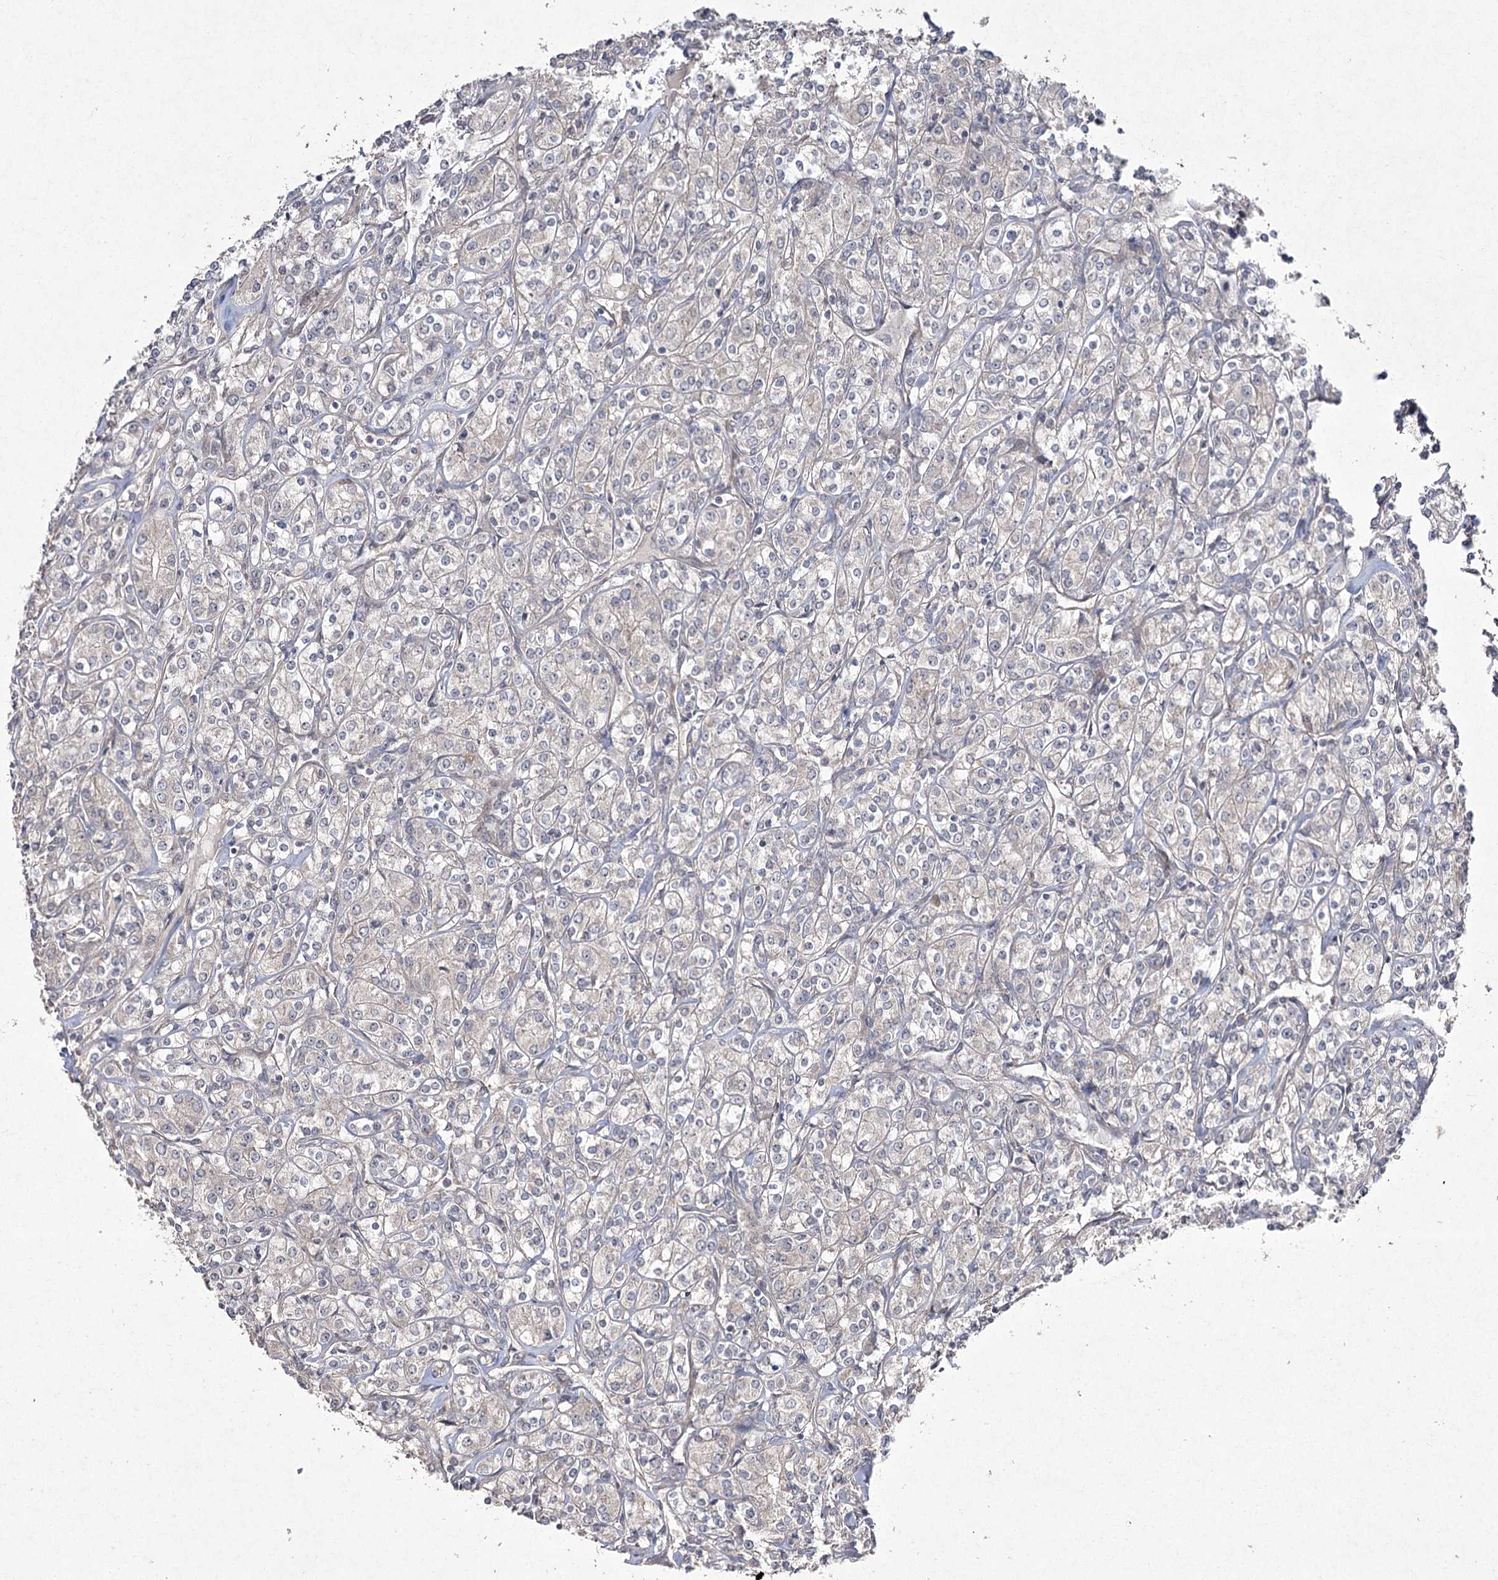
{"staining": {"intensity": "negative", "quantity": "none", "location": "none"}, "tissue": "renal cancer", "cell_type": "Tumor cells", "image_type": "cancer", "snomed": [{"axis": "morphology", "description": "Adenocarcinoma, NOS"}, {"axis": "topography", "description": "Kidney"}], "caption": "There is no significant staining in tumor cells of renal adenocarcinoma. (DAB IHC with hematoxylin counter stain).", "gene": "FANCL", "patient": {"sex": "male", "age": 77}}